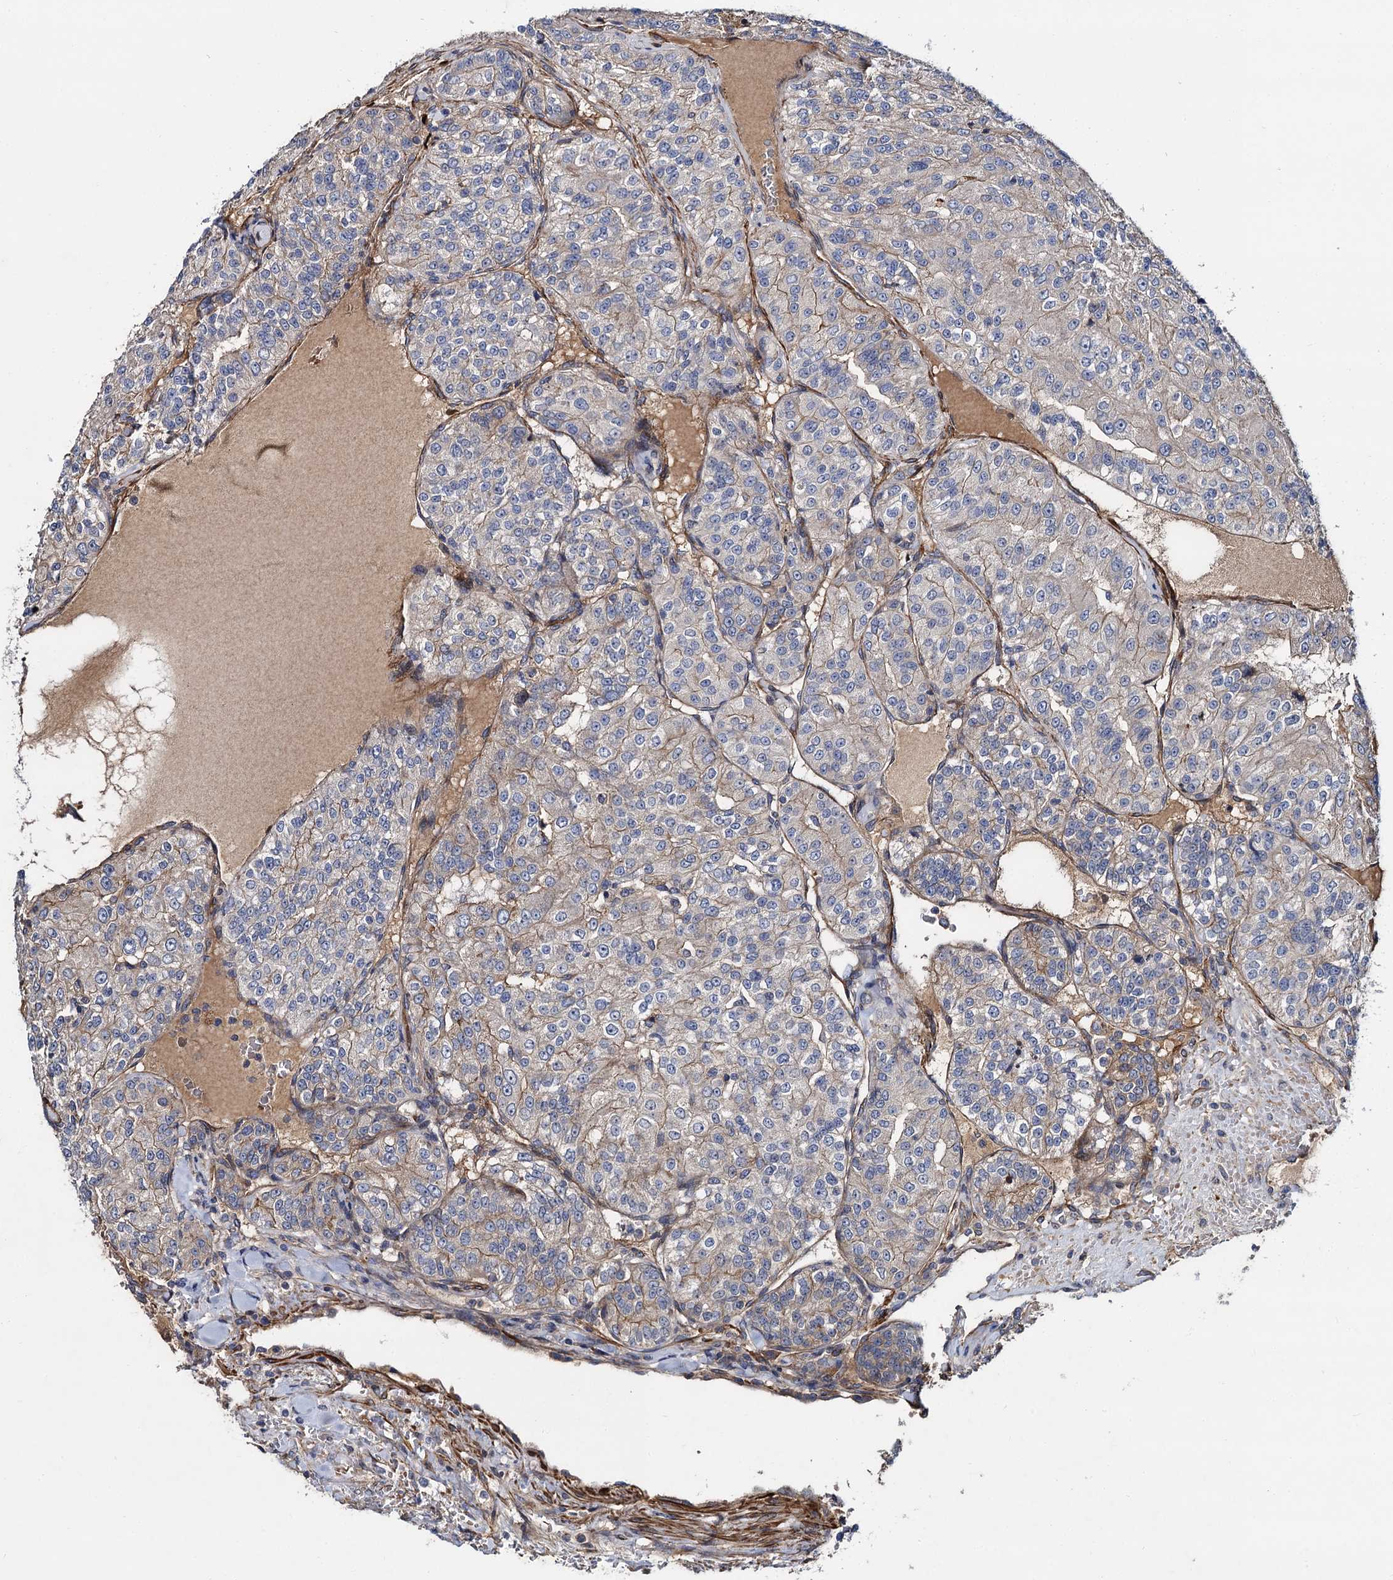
{"staining": {"intensity": "weak", "quantity": "<25%", "location": "cytoplasmic/membranous"}, "tissue": "renal cancer", "cell_type": "Tumor cells", "image_type": "cancer", "snomed": [{"axis": "morphology", "description": "Adenocarcinoma, NOS"}, {"axis": "topography", "description": "Kidney"}], "caption": "High magnification brightfield microscopy of adenocarcinoma (renal) stained with DAB (3,3'-diaminobenzidine) (brown) and counterstained with hematoxylin (blue): tumor cells show no significant positivity.", "gene": "ISM2", "patient": {"sex": "female", "age": 63}}